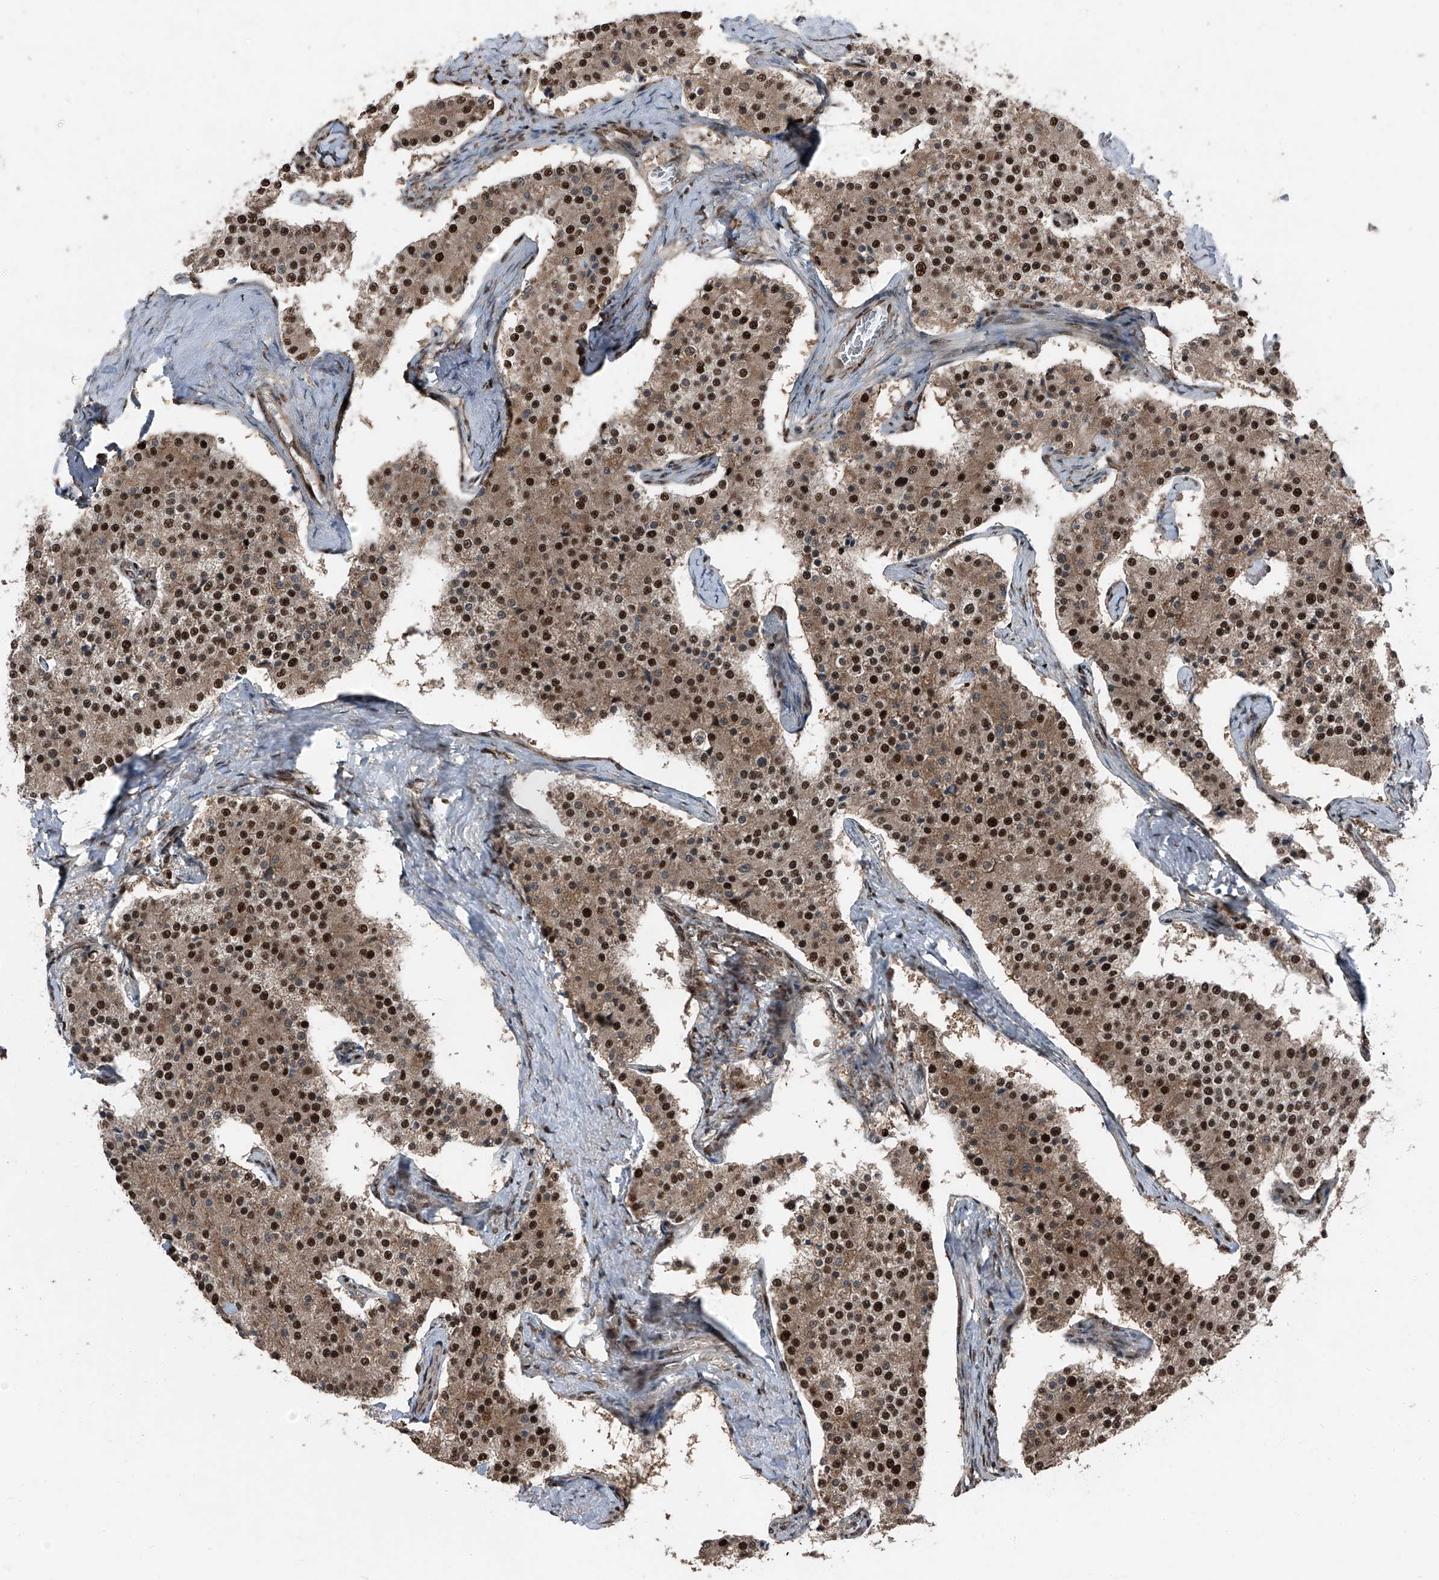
{"staining": {"intensity": "moderate", "quantity": ">75%", "location": "cytoplasmic/membranous,nuclear"}, "tissue": "carcinoid", "cell_type": "Tumor cells", "image_type": "cancer", "snomed": [{"axis": "morphology", "description": "Carcinoid, malignant, NOS"}, {"axis": "topography", "description": "Colon"}], "caption": "Carcinoid stained for a protein demonstrates moderate cytoplasmic/membranous and nuclear positivity in tumor cells.", "gene": "FKBP5", "patient": {"sex": "female", "age": 52}}